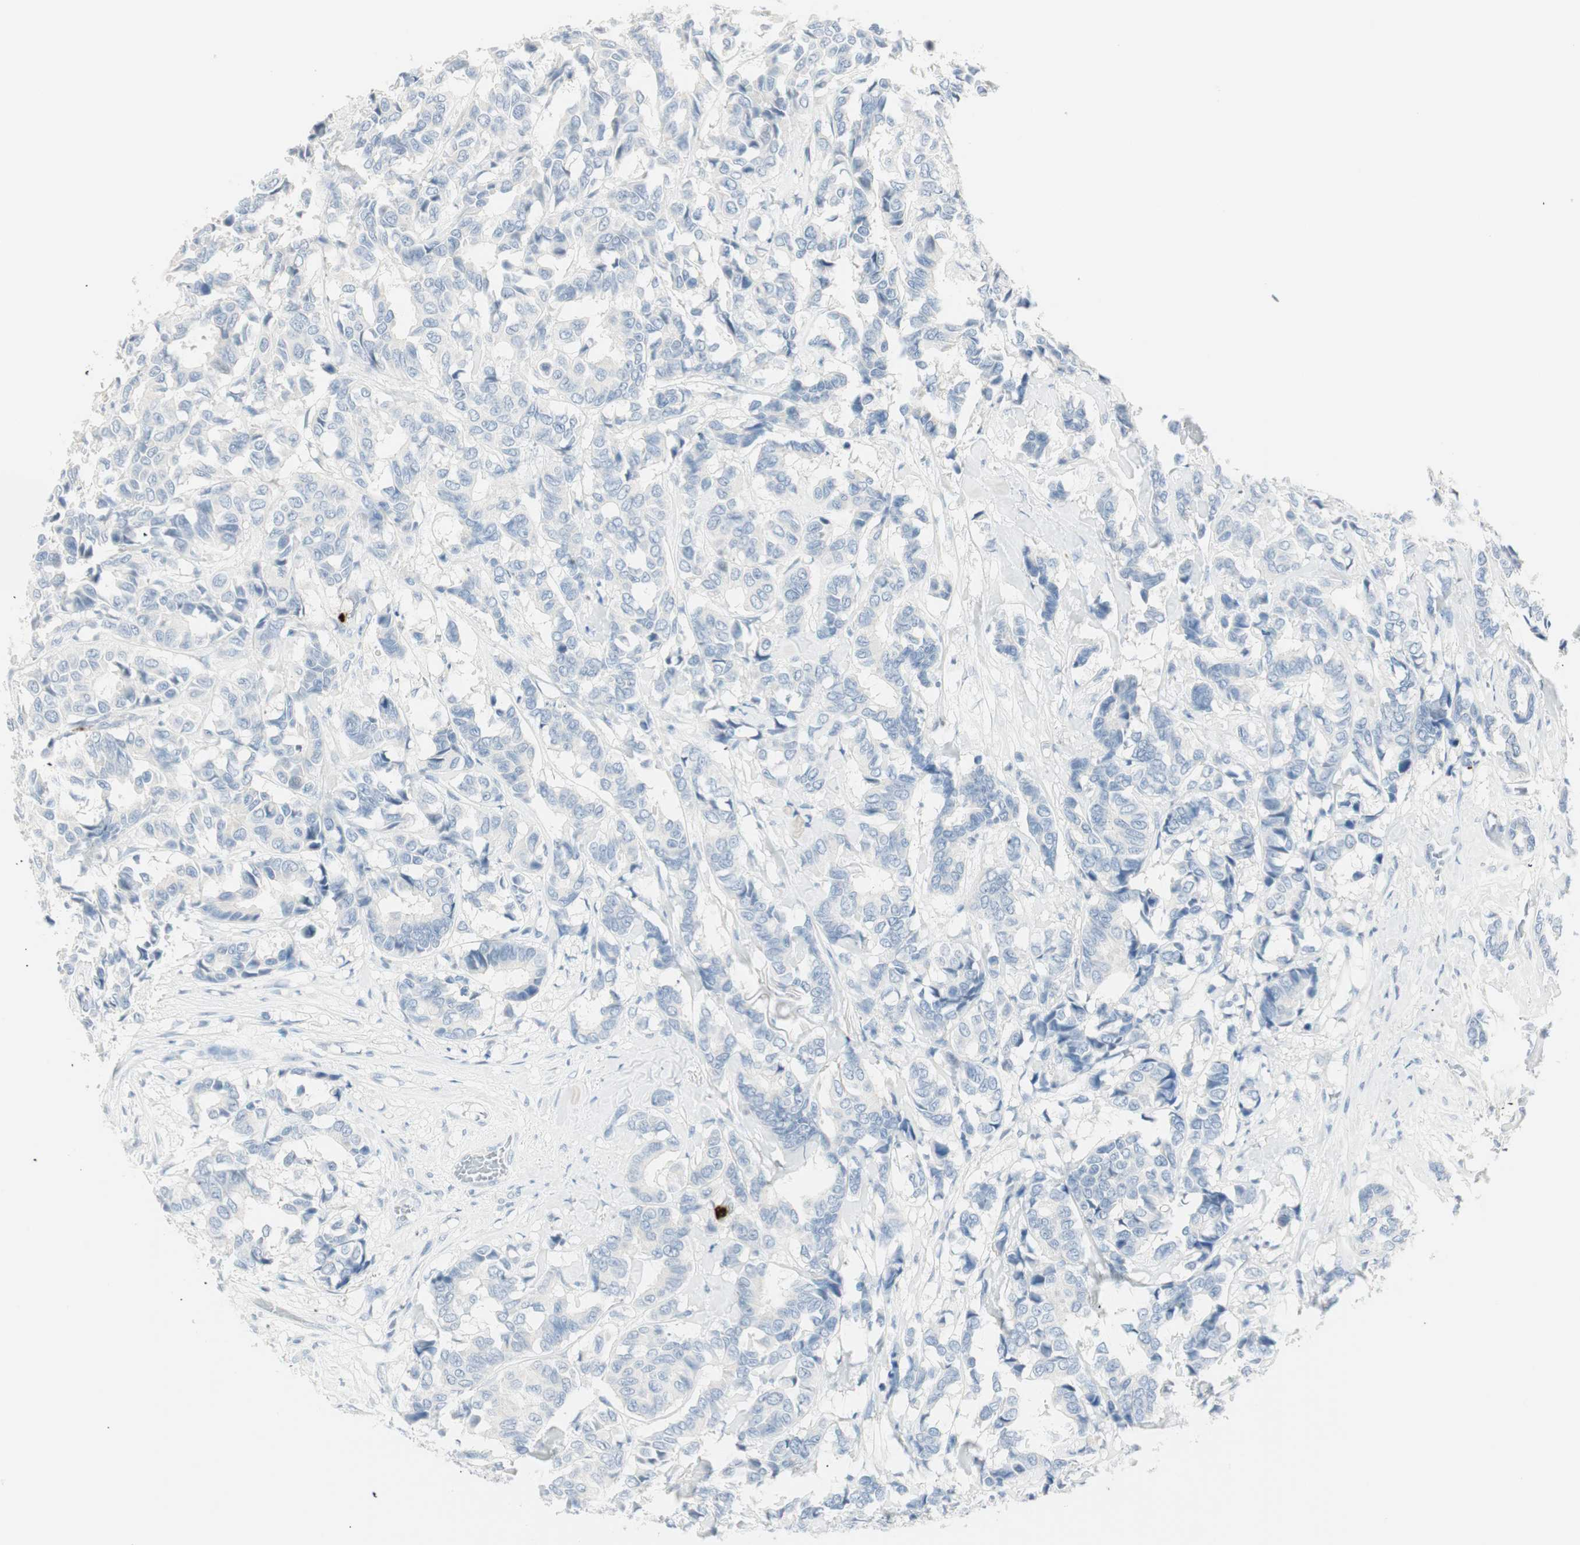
{"staining": {"intensity": "negative", "quantity": "none", "location": "none"}, "tissue": "breast cancer", "cell_type": "Tumor cells", "image_type": "cancer", "snomed": [{"axis": "morphology", "description": "Duct carcinoma"}, {"axis": "topography", "description": "Breast"}], "caption": "Tumor cells are negative for brown protein staining in breast intraductal carcinoma.", "gene": "PRTN3", "patient": {"sex": "female", "age": 87}}